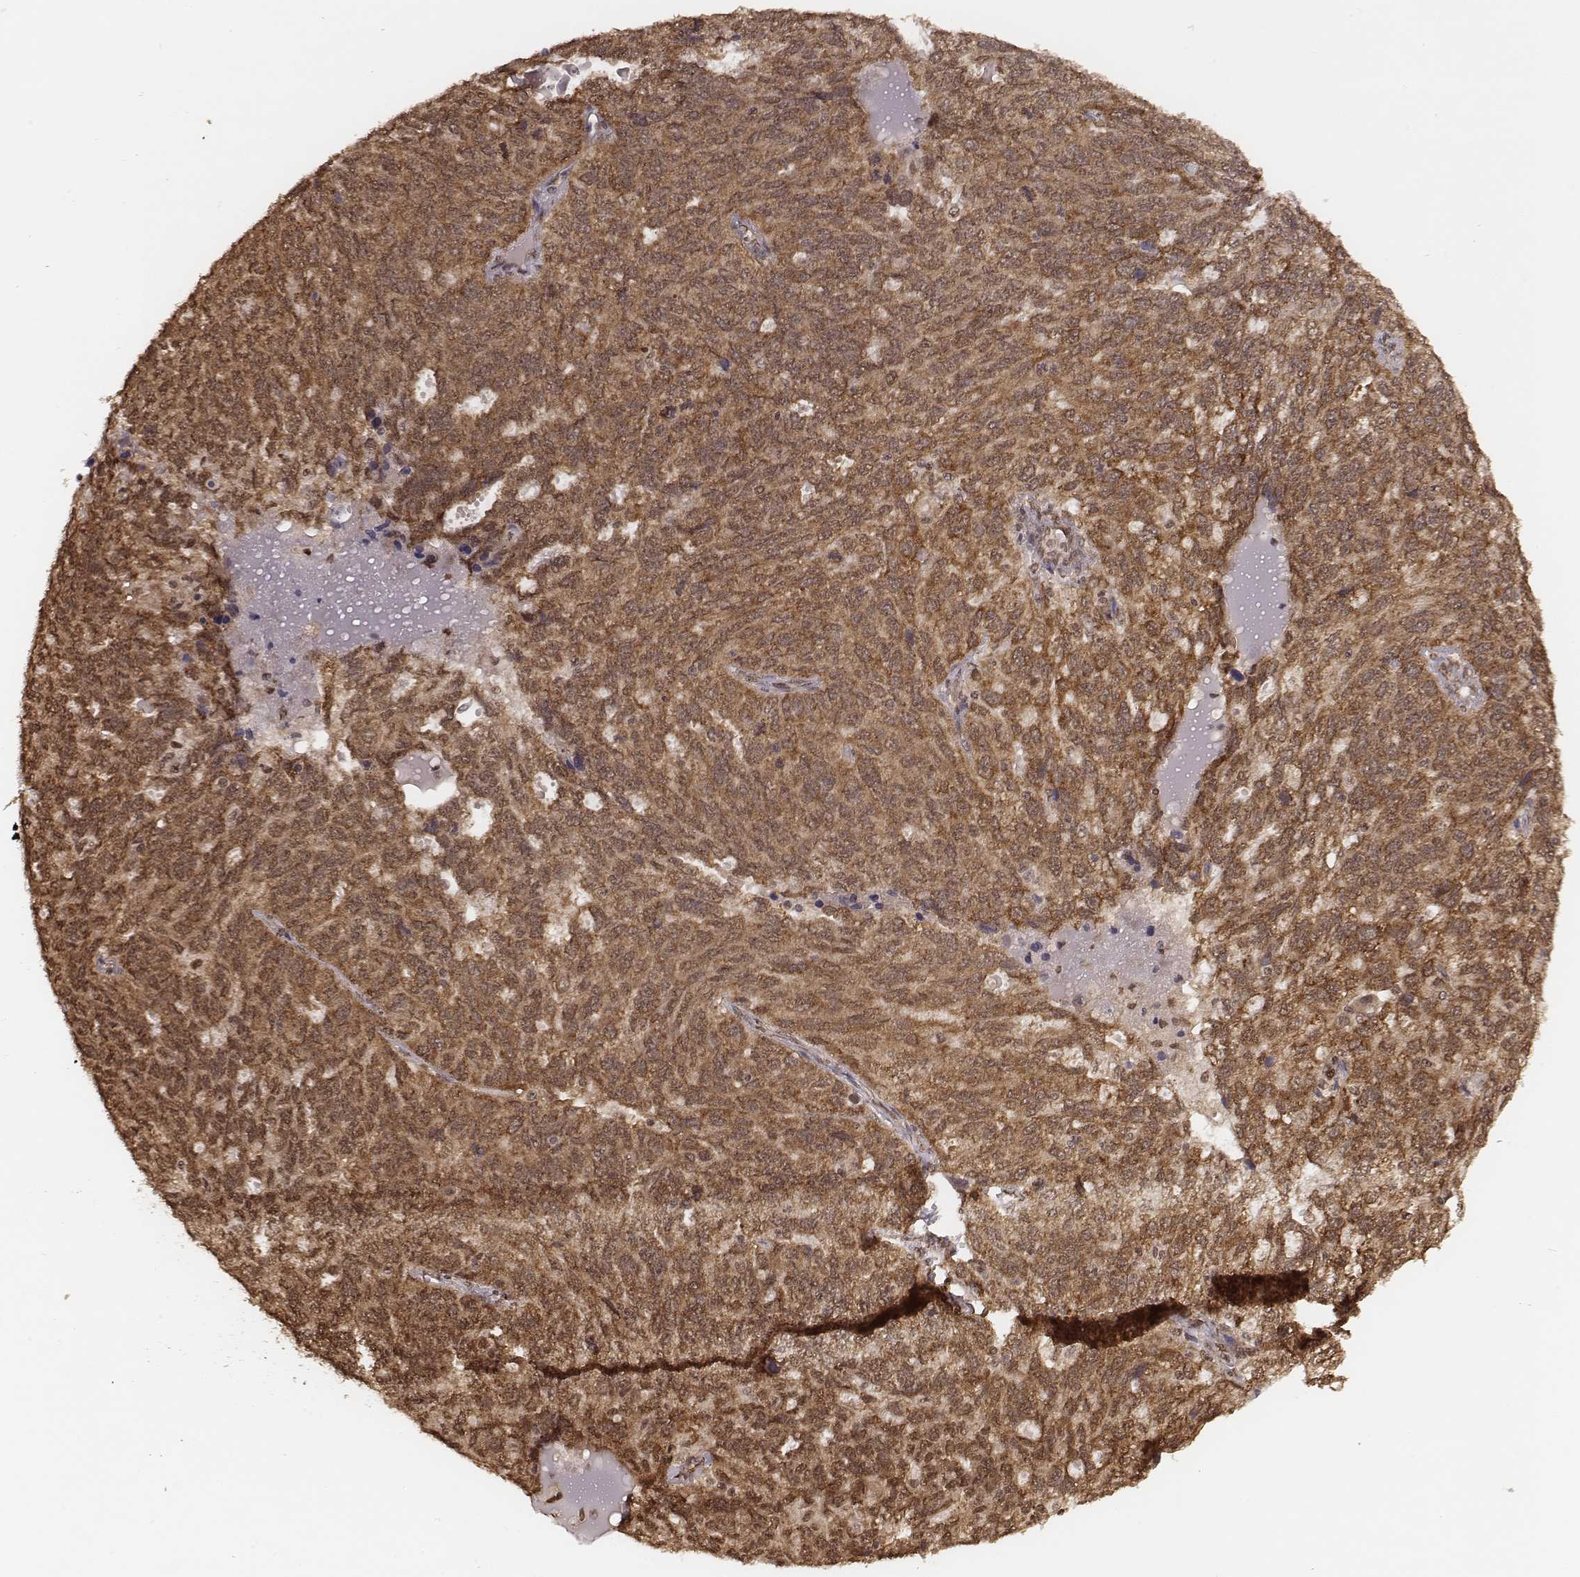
{"staining": {"intensity": "moderate", "quantity": ">75%", "location": "cytoplasmic/membranous,nuclear"}, "tissue": "ovarian cancer", "cell_type": "Tumor cells", "image_type": "cancer", "snomed": [{"axis": "morphology", "description": "Cystadenocarcinoma, serous, NOS"}, {"axis": "topography", "description": "Ovary"}], "caption": "Human ovarian cancer (serous cystadenocarcinoma) stained for a protein (brown) shows moderate cytoplasmic/membranous and nuclear positive expression in about >75% of tumor cells.", "gene": "NFX1", "patient": {"sex": "female", "age": 71}}